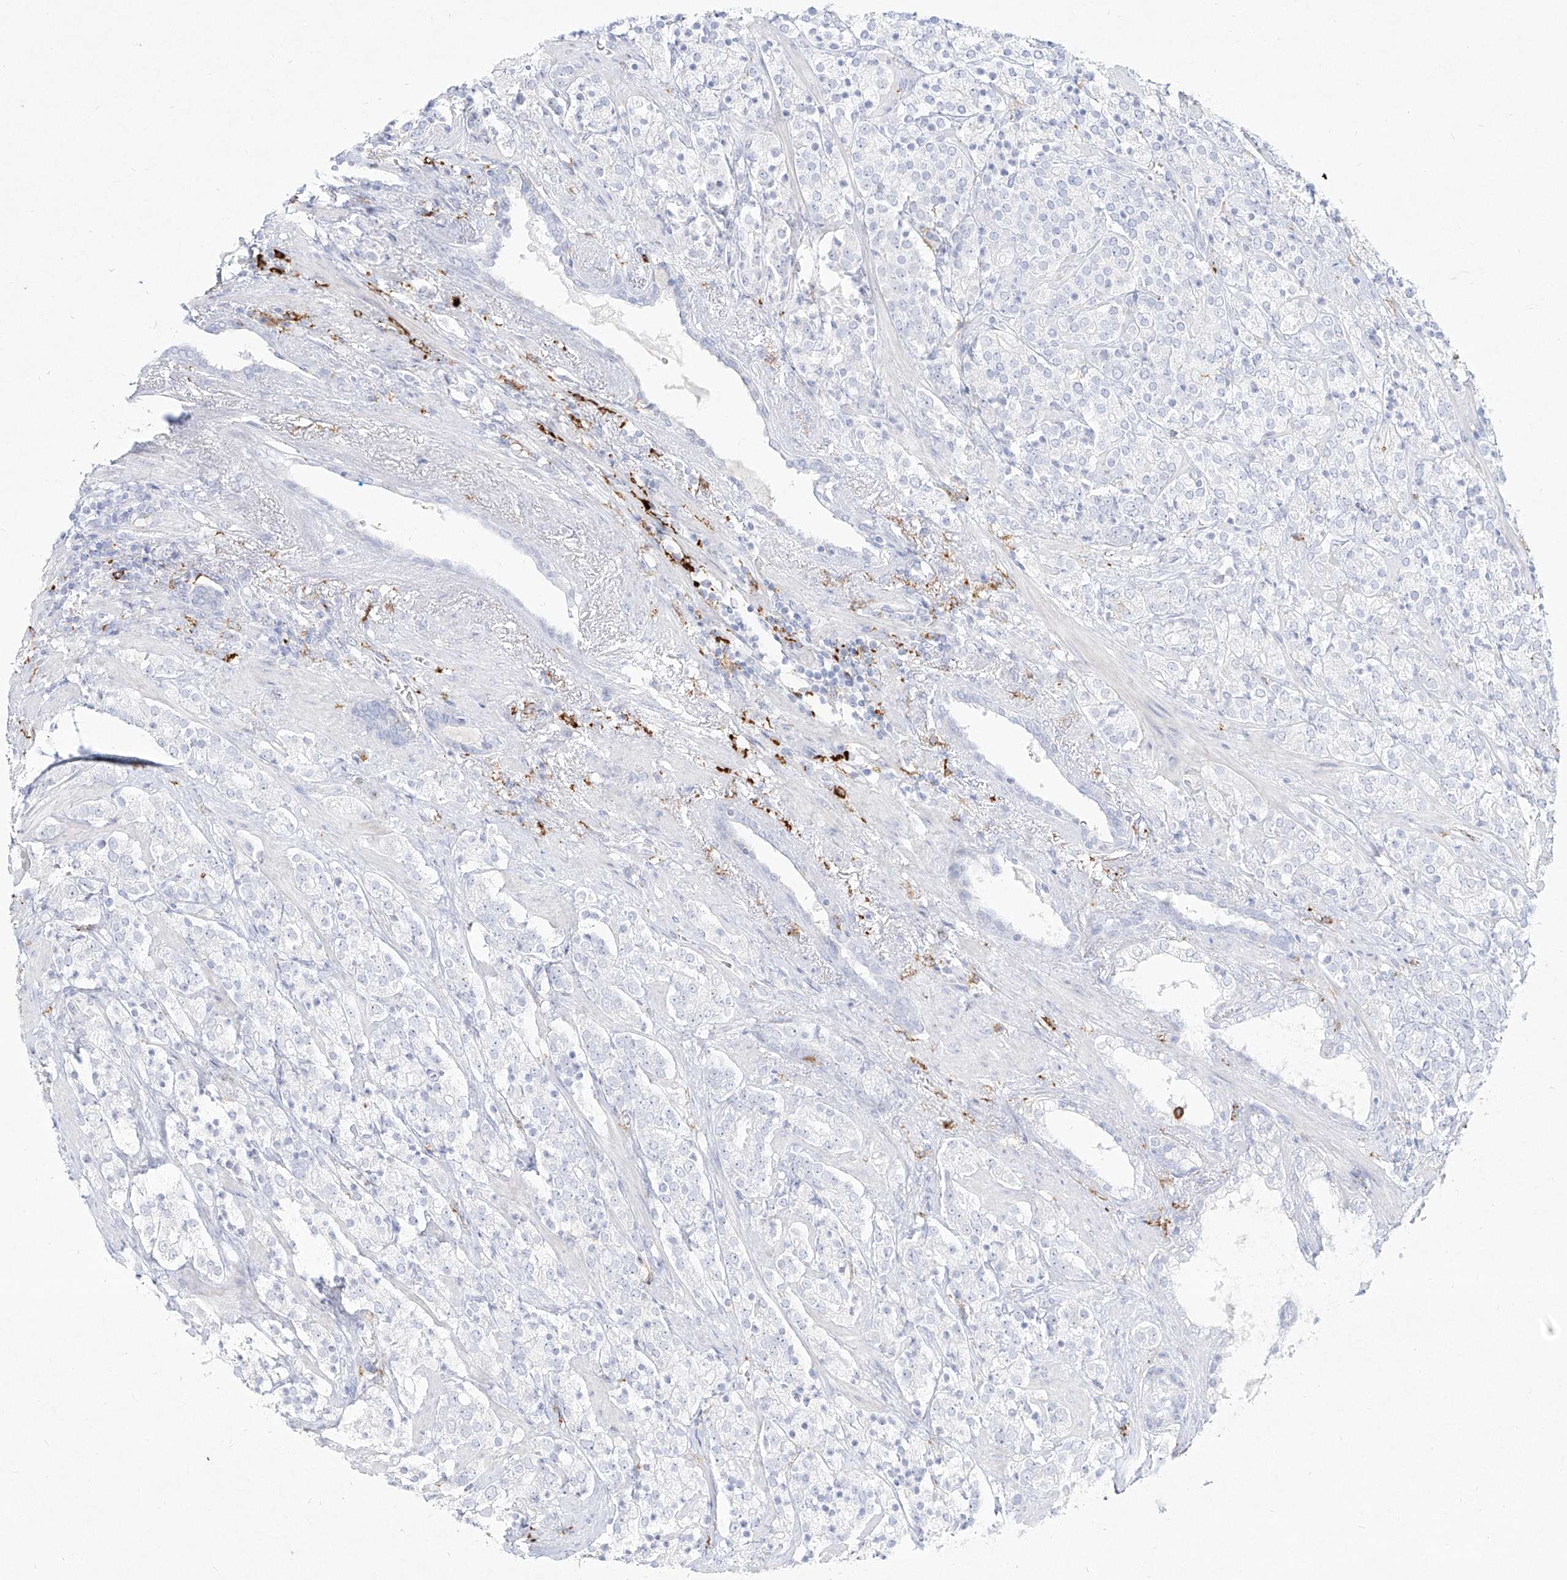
{"staining": {"intensity": "negative", "quantity": "none", "location": "none"}, "tissue": "prostate cancer", "cell_type": "Tumor cells", "image_type": "cancer", "snomed": [{"axis": "morphology", "description": "Adenocarcinoma, High grade"}, {"axis": "topography", "description": "Prostate"}], "caption": "High power microscopy micrograph of an immunohistochemistry (IHC) image of high-grade adenocarcinoma (prostate), revealing no significant positivity in tumor cells.", "gene": "CD209", "patient": {"sex": "male", "age": 71}}